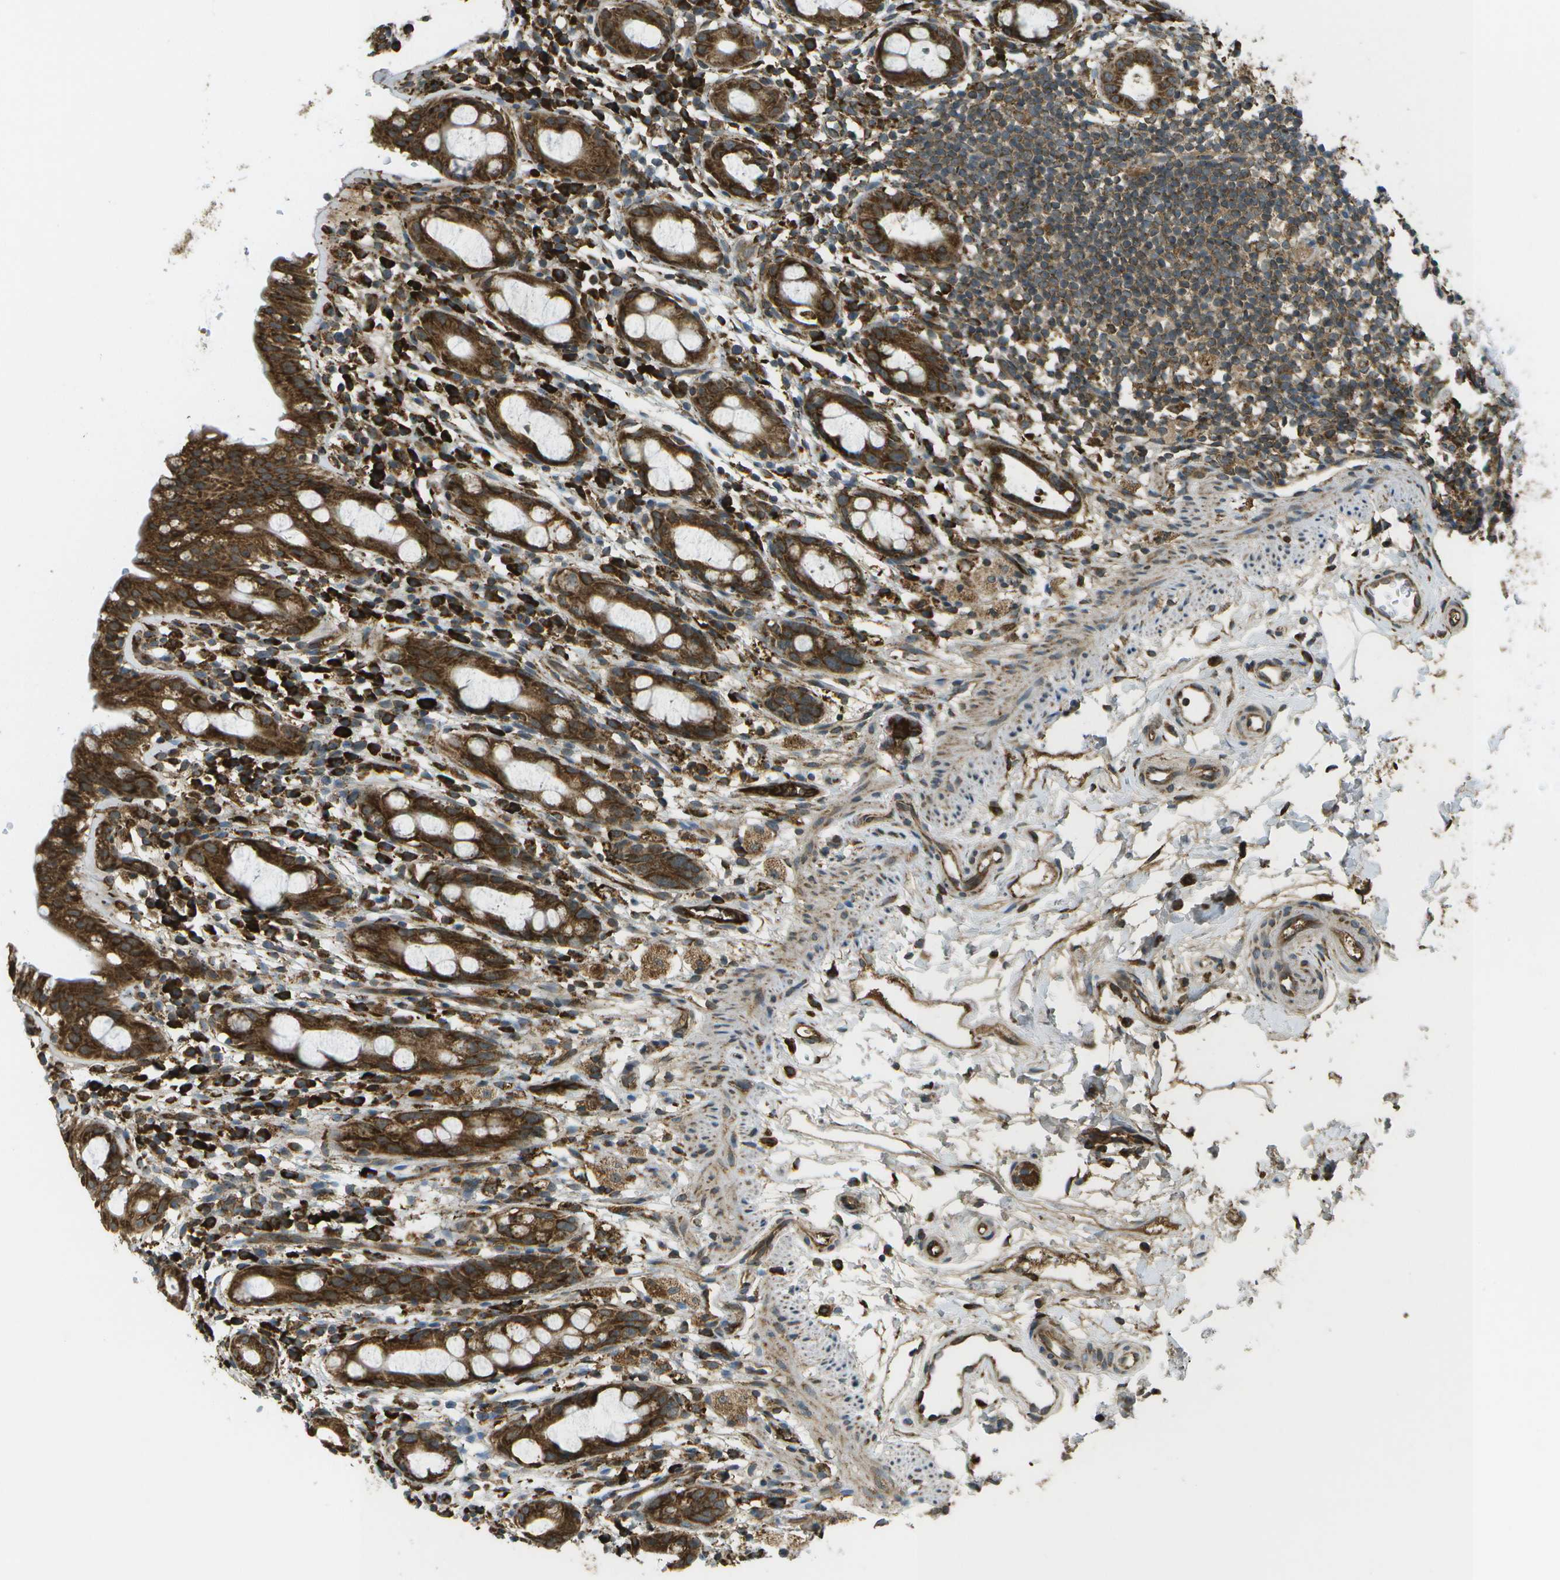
{"staining": {"intensity": "strong", "quantity": ">75%", "location": "cytoplasmic/membranous"}, "tissue": "rectum", "cell_type": "Glandular cells", "image_type": "normal", "snomed": [{"axis": "morphology", "description": "Normal tissue, NOS"}, {"axis": "topography", "description": "Rectum"}], "caption": "Immunohistochemistry (IHC) (DAB) staining of benign rectum exhibits strong cytoplasmic/membranous protein staining in about >75% of glandular cells. (DAB IHC with brightfield microscopy, high magnification).", "gene": "USP30", "patient": {"sex": "male", "age": 44}}